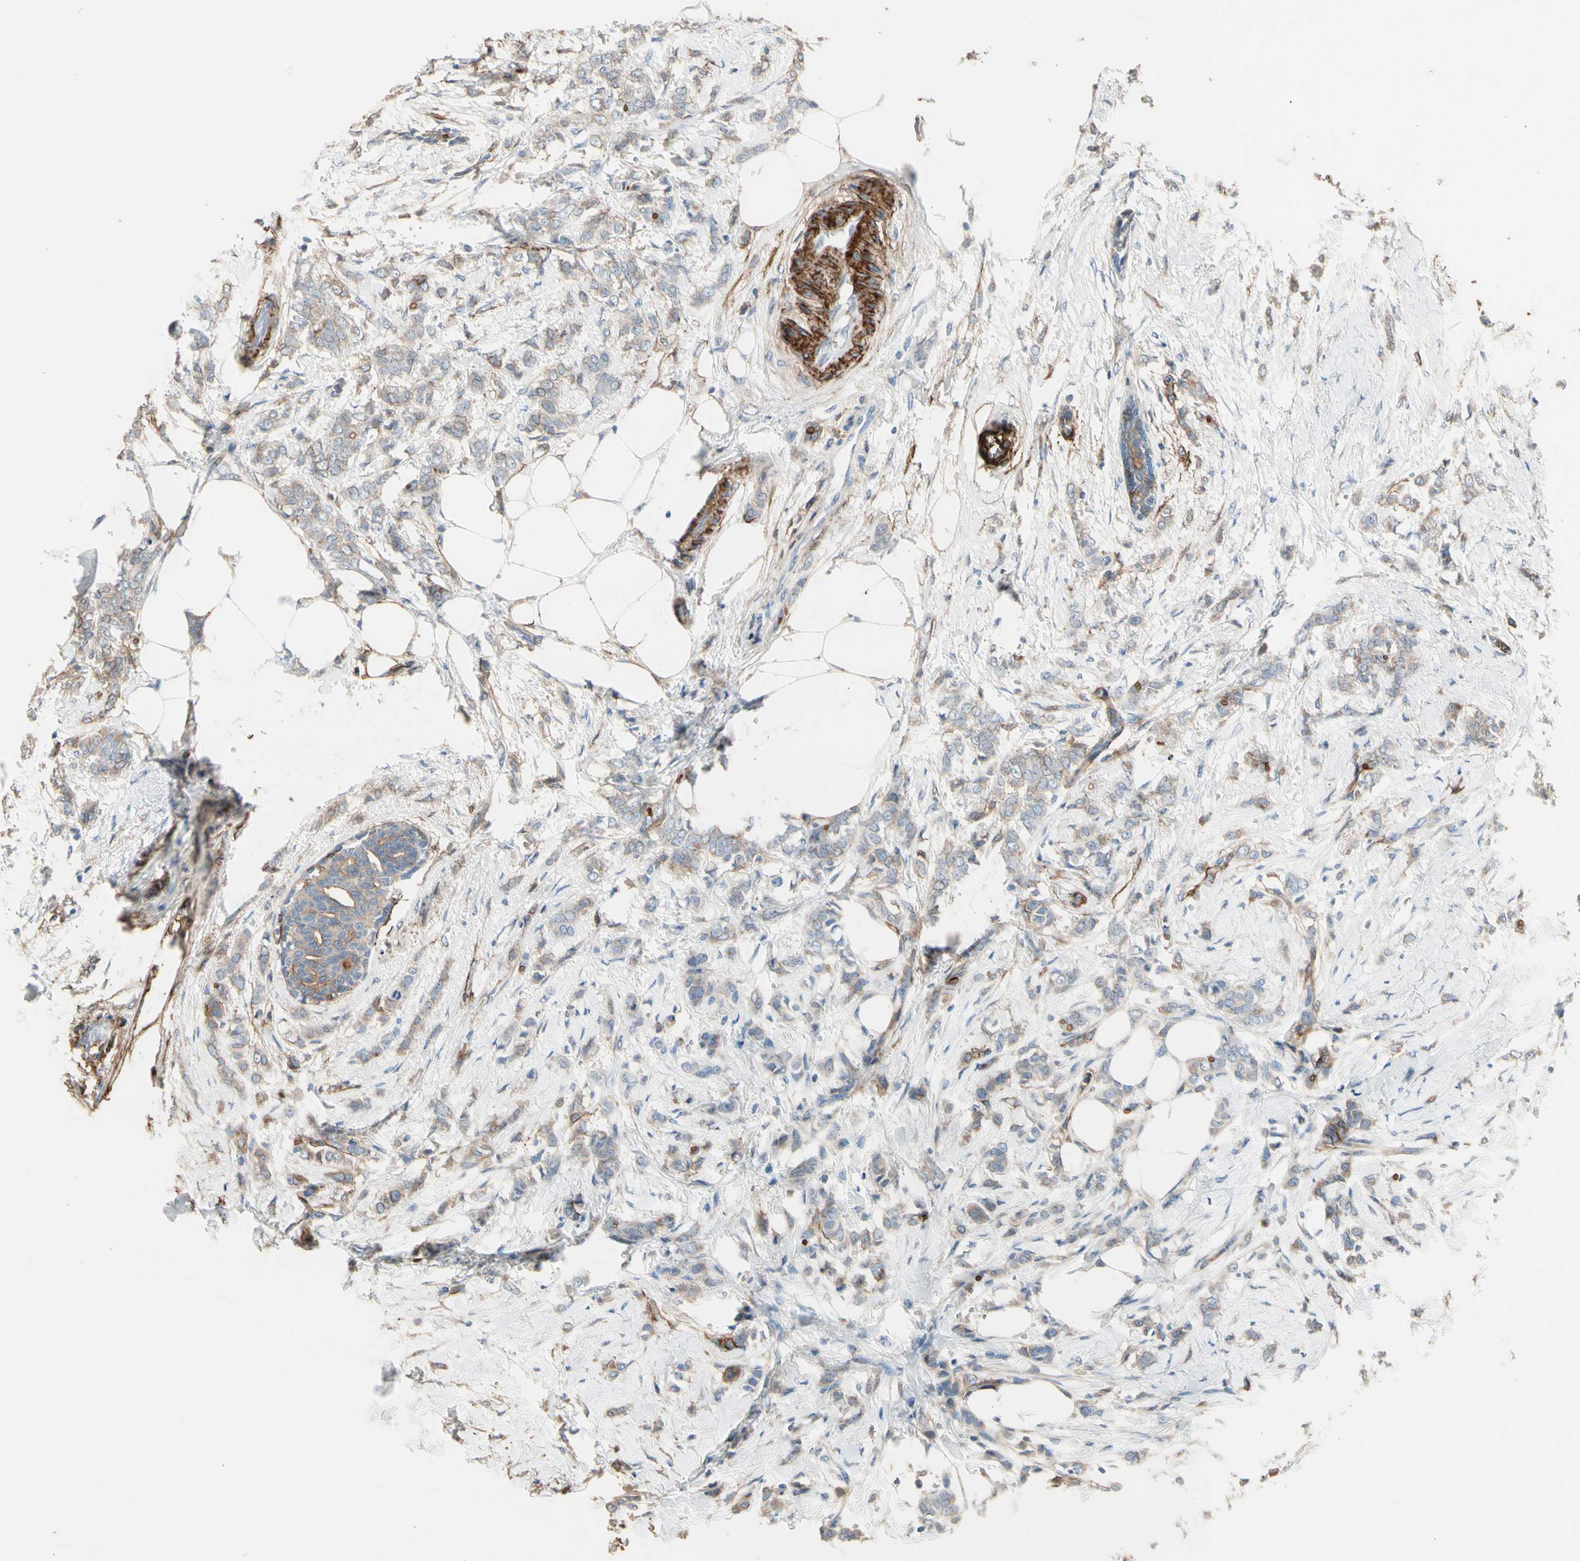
{"staining": {"intensity": "weak", "quantity": ">75%", "location": "cytoplasmic/membranous"}, "tissue": "breast cancer", "cell_type": "Tumor cells", "image_type": "cancer", "snomed": [{"axis": "morphology", "description": "Lobular carcinoma, in situ"}, {"axis": "morphology", "description": "Lobular carcinoma"}, {"axis": "topography", "description": "Breast"}], "caption": "A micrograph of human breast cancer (lobular carcinoma in situ) stained for a protein displays weak cytoplasmic/membranous brown staining in tumor cells.", "gene": "SUSD2", "patient": {"sex": "female", "age": 41}}